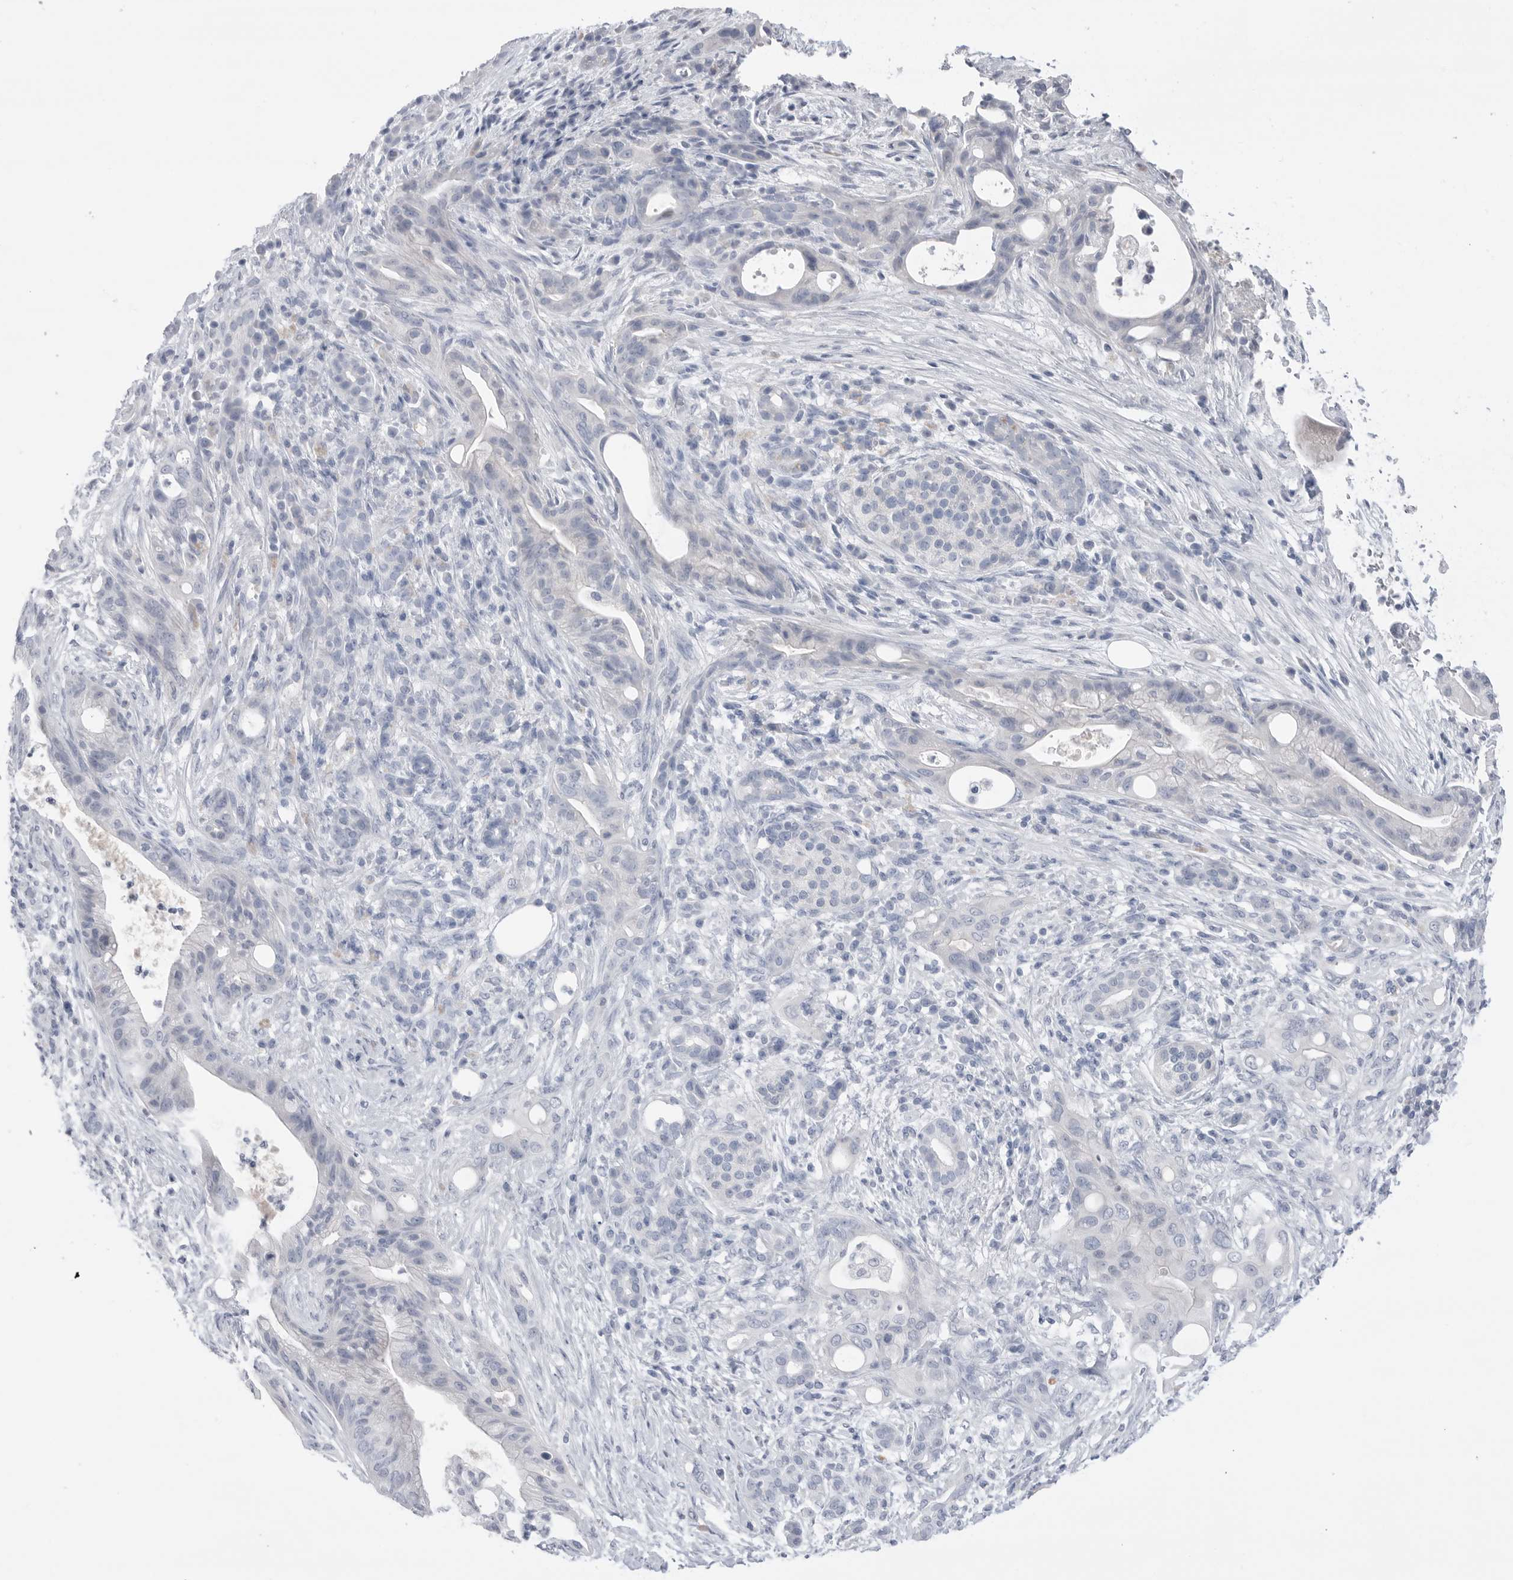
{"staining": {"intensity": "negative", "quantity": "none", "location": "none"}, "tissue": "pancreatic cancer", "cell_type": "Tumor cells", "image_type": "cancer", "snomed": [{"axis": "morphology", "description": "Adenocarcinoma, NOS"}, {"axis": "topography", "description": "Pancreas"}], "caption": "Tumor cells are negative for brown protein staining in pancreatic cancer (adenocarcinoma).", "gene": "ABHD12", "patient": {"sex": "male", "age": 58}}